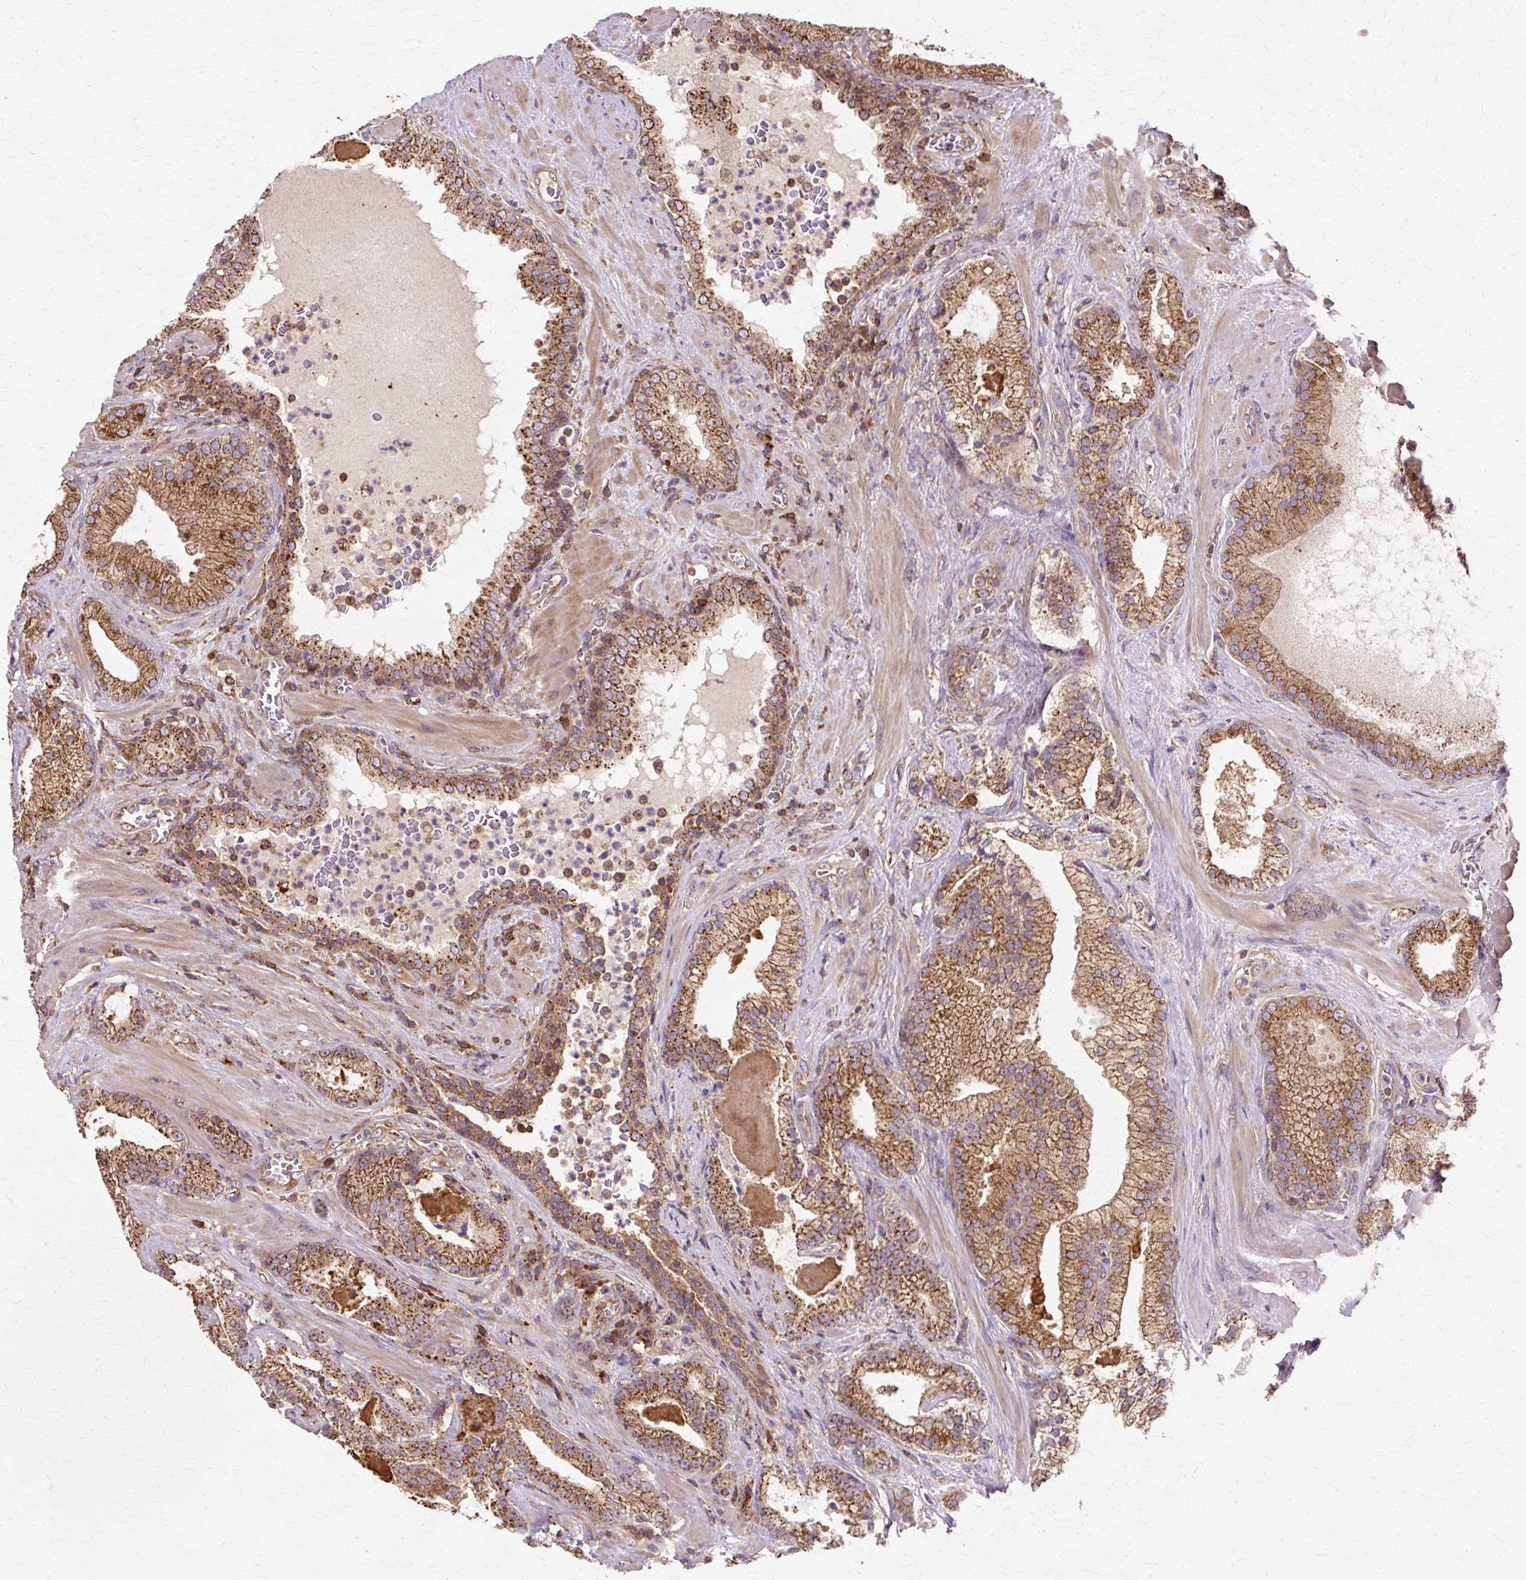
{"staining": {"intensity": "strong", "quantity": ">75%", "location": "cytoplasmic/membranous"}, "tissue": "prostate cancer", "cell_type": "Tumor cells", "image_type": "cancer", "snomed": [{"axis": "morphology", "description": "Adenocarcinoma, High grade"}, {"axis": "topography", "description": "Prostate"}], "caption": "DAB immunohistochemical staining of human prostate adenocarcinoma (high-grade) demonstrates strong cytoplasmic/membranous protein staining in approximately >75% of tumor cells.", "gene": "COPB1", "patient": {"sex": "male", "age": 68}}